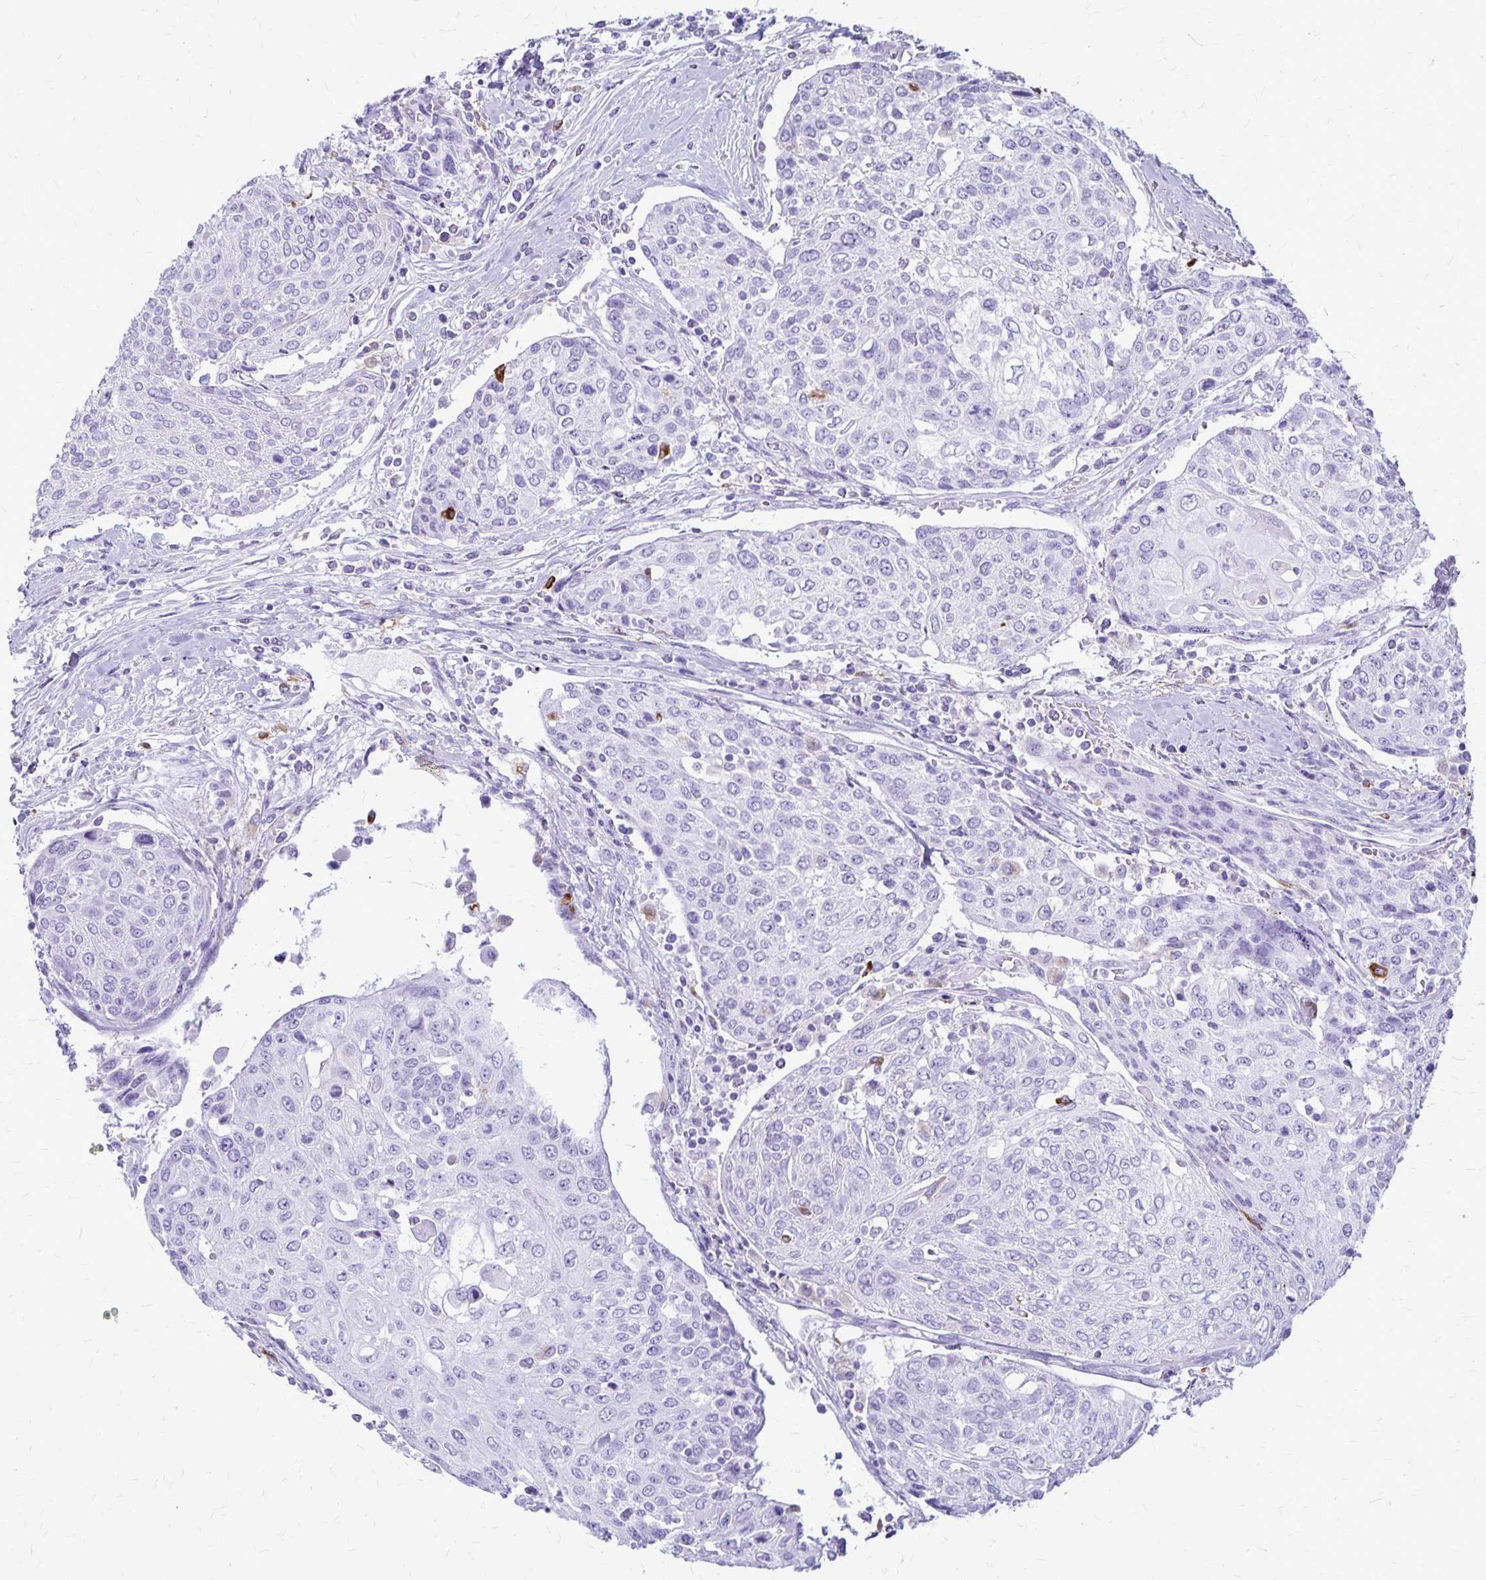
{"staining": {"intensity": "negative", "quantity": "none", "location": "none"}, "tissue": "urothelial cancer", "cell_type": "Tumor cells", "image_type": "cancer", "snomed": [{"axis": "morphology", "description": "Urothelial carcinoma, High grade"}, {"axis": "topography", "description": "Urinary bladder"}], "caption": "This is a image of IHC staining of urothelial cancer, which shows no staining in tumor cells. (Stains: DAB IHC with hematoxylin counter stain, Microscopy: brightfield microscopy at high magnification).", "gene": "RTN1", "patient": {"sex": "female", "age": 70}}